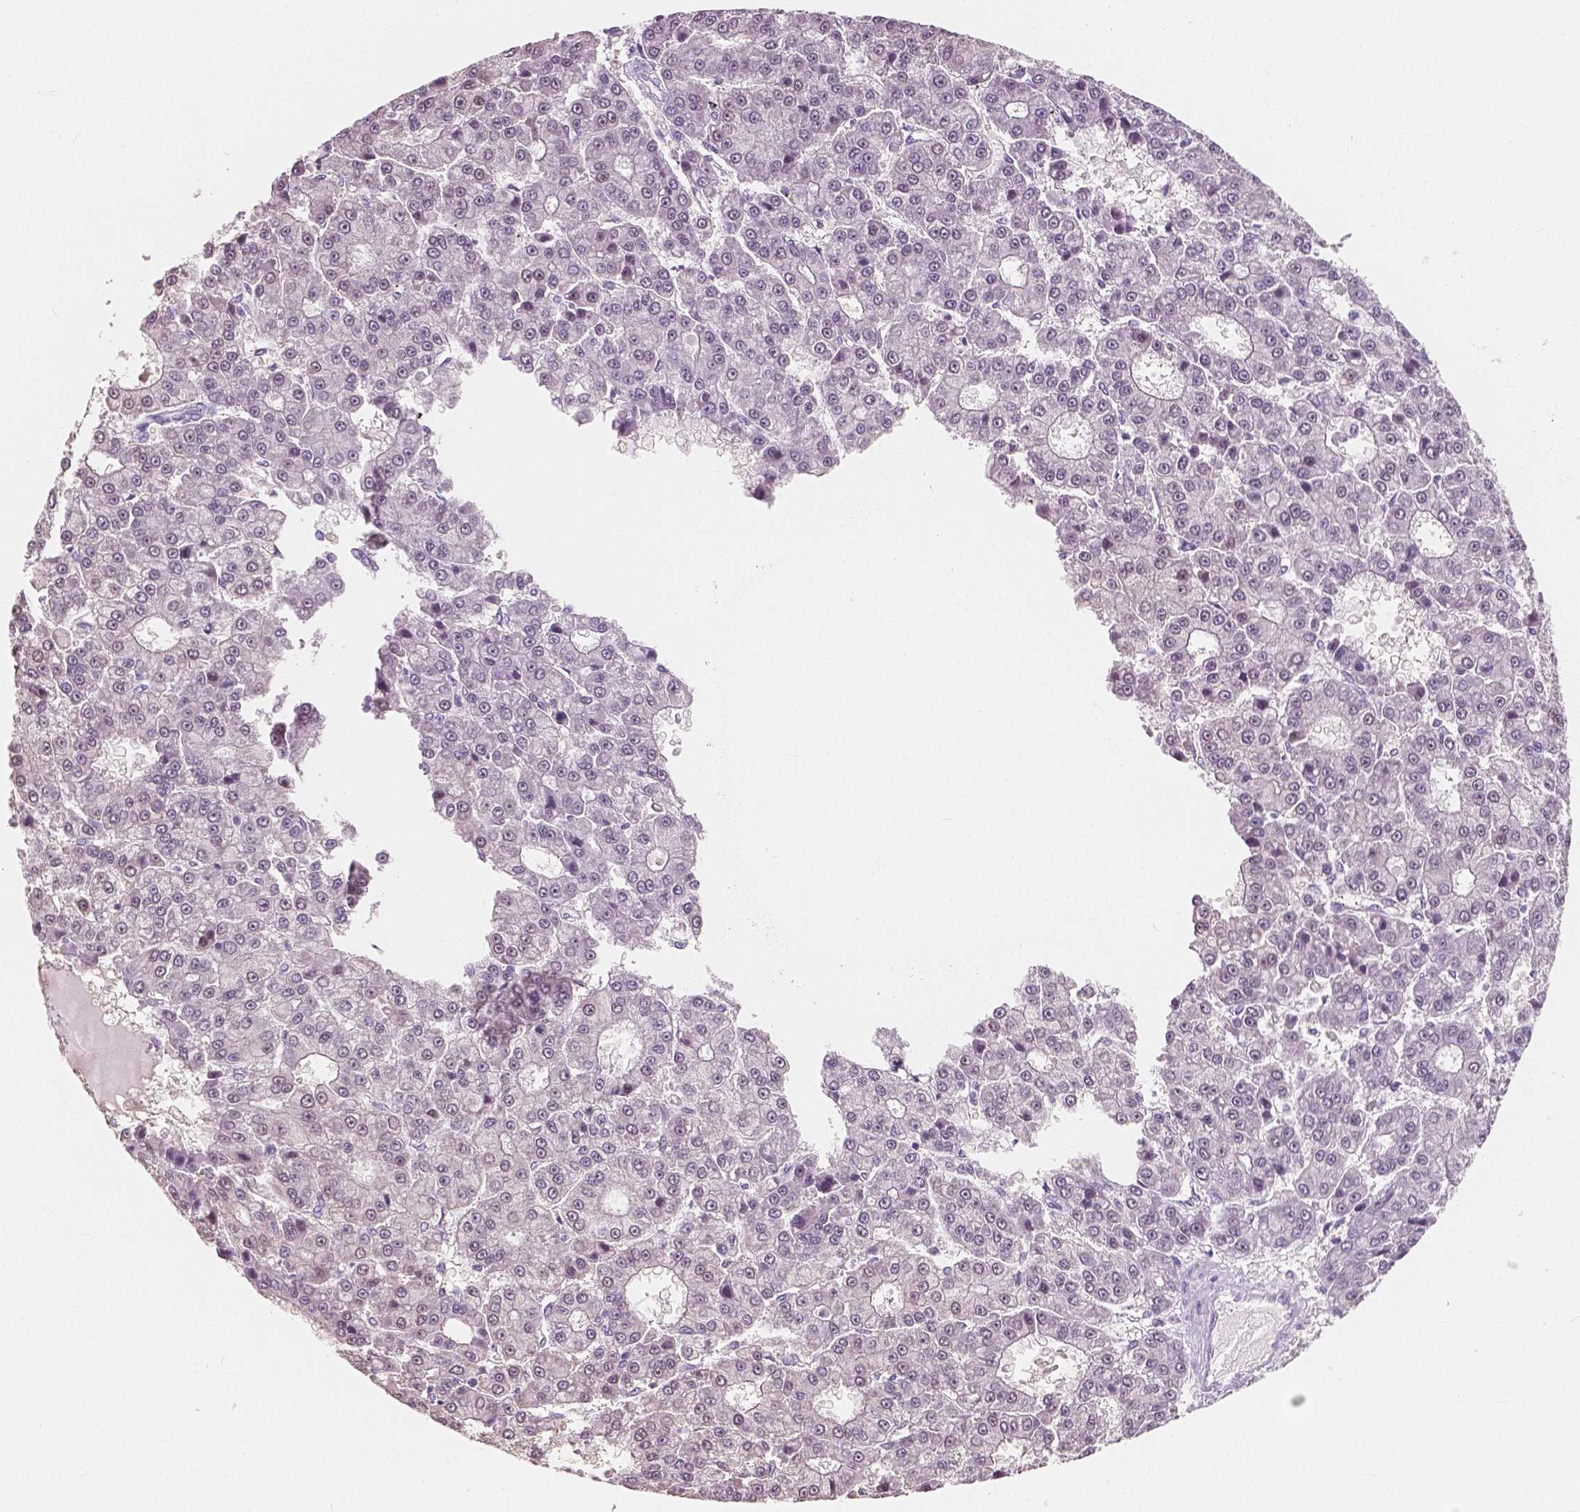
{"staining": {"intensity": "negative", "quantity": "none", "location": "none"}, "tissue": "liver cancer", "cell_type": "Tumor cells", "image_type": "cancer", "snomed": [{"axis": "morphology", "description": "Carcinoma, Hepatocellular, NOS"}, {"axis": "topography", "description": "Liver"}], "caption": "There is no significant staining in tumor cells of liver hepatocellular carcinoma.", "gene": "NOLC1", "patient": {"sex": "male", "age": 70}}